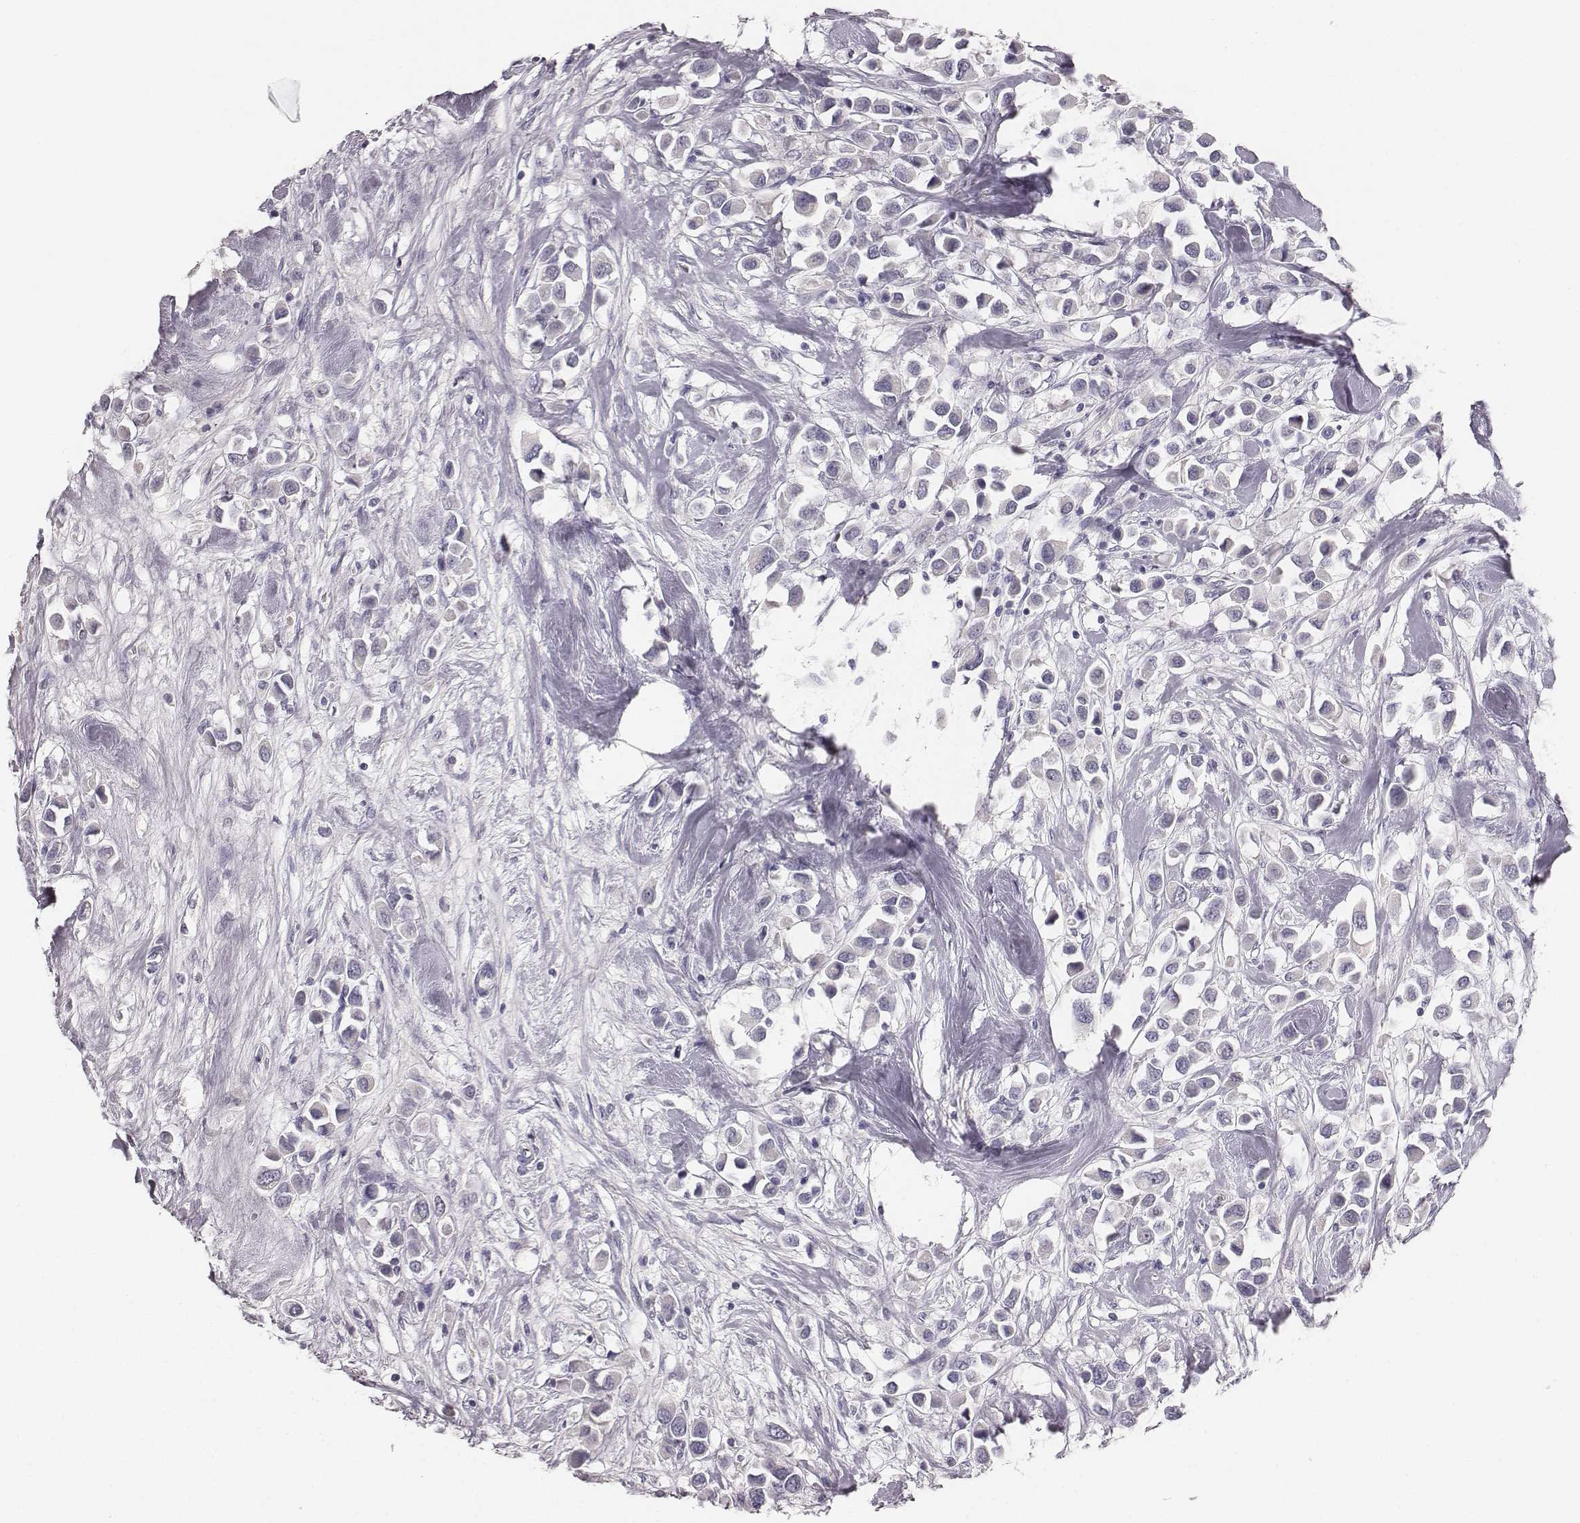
{"staining": {"intensity": "negative", "quantity": "none", "location": "none"}, "tissue": "breast cancer", "cell_type": "Tumor cells", "image_type": "cancer", "snomed": [{"axis": "morphology", "description": "Duct carcinoma"}, {"axis": "topography", "description": "Breast"}], "caption": "Breast invasive ductal carcinoma was stained to show a protein in brown. There is no significant staining in tumor cells.", "gene": "MYH6", "patient": {"sex": "female", "age": 61}}